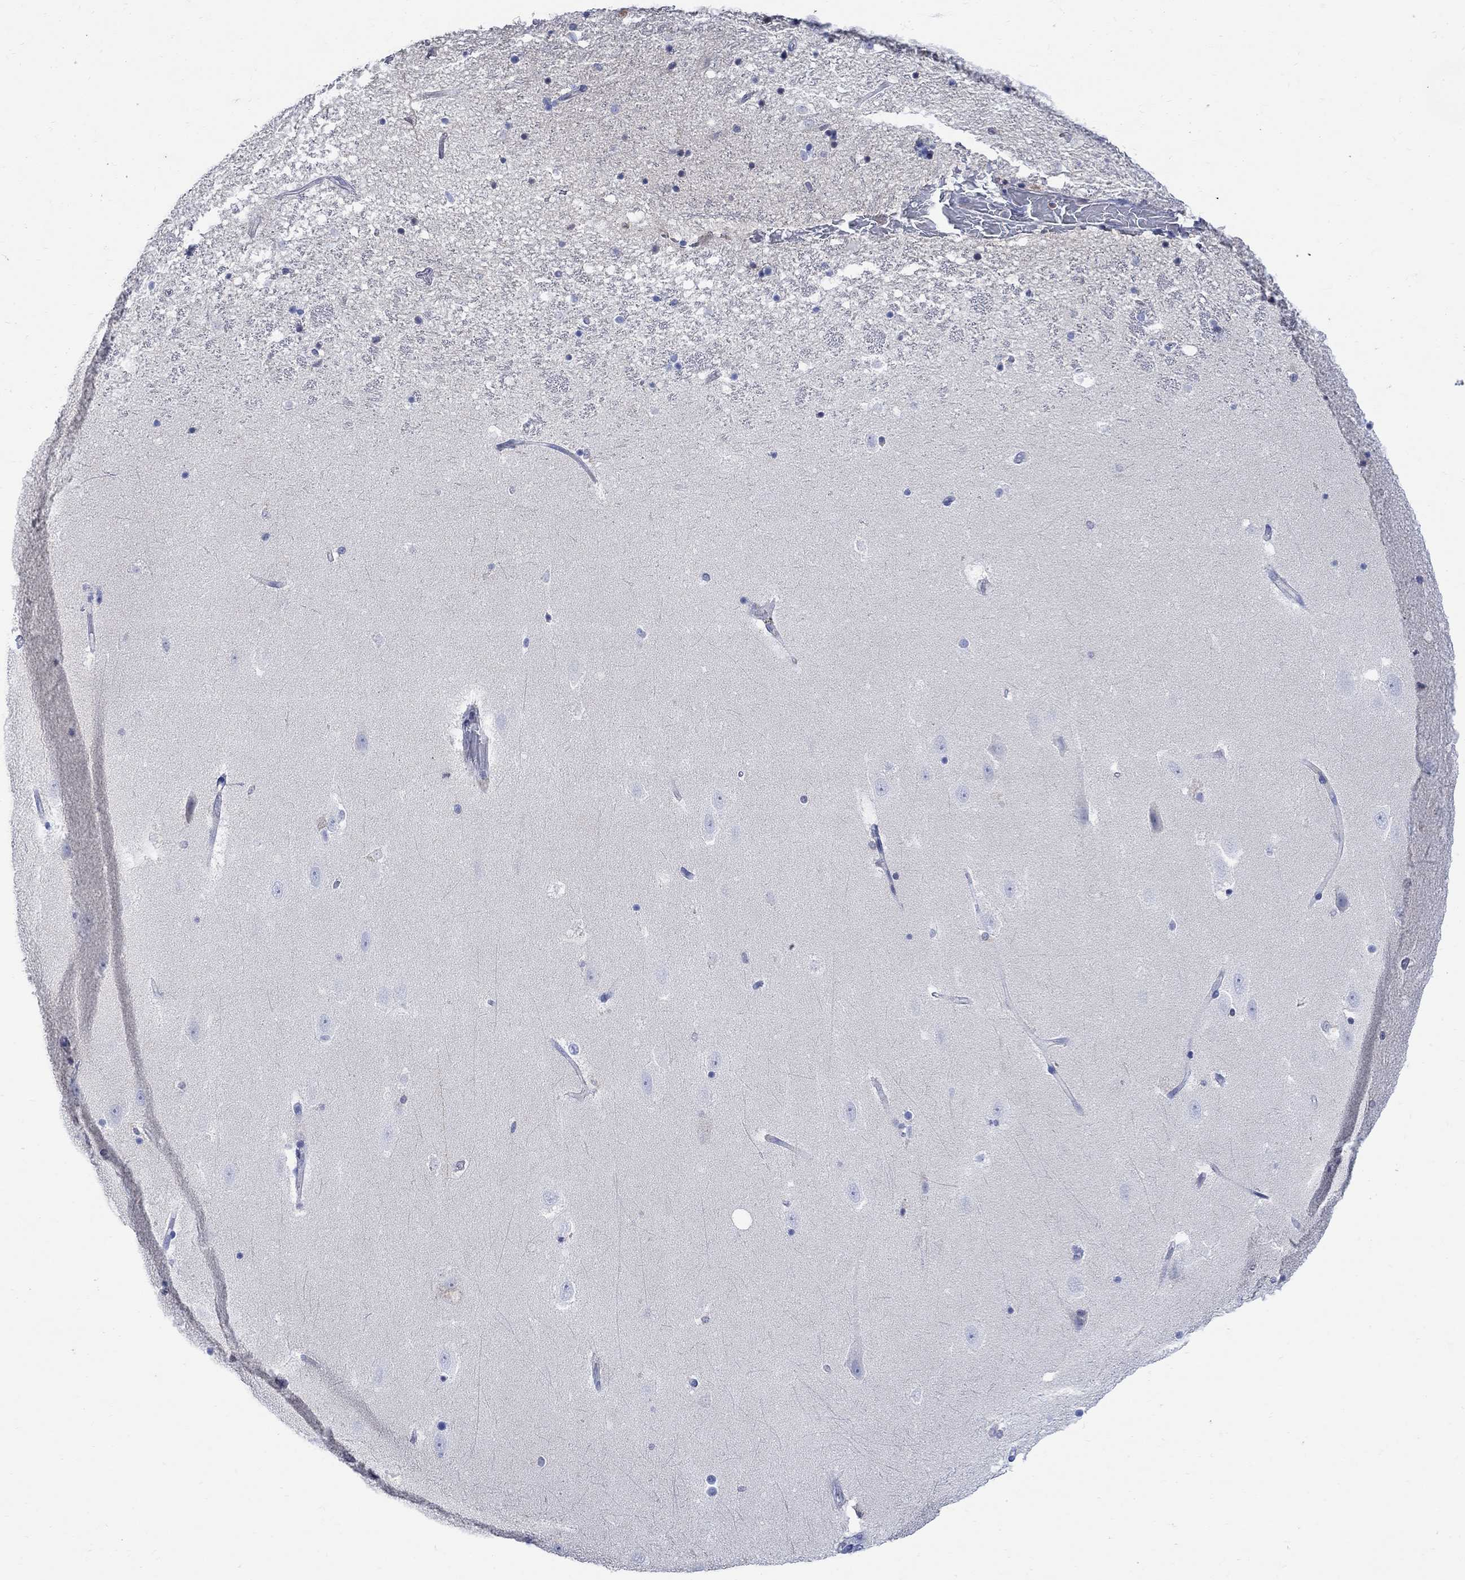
{"staining": {"intensity": "negative", "quantity": "none", "location": "none"}, "tissue": "hippocampus", "cell_type": "Glial cells", "image_type": "normal", "snomed": [{"axis": "morphology", "description": "Normal tissue, NOS"}, {"axis": "topography", "description": "Hippocampus"}], "caption": "There is no significant staining in glial cells of hippocampus. (Stains: DAB (3,3'-diaminobenzidine) immunohistochemistry (IHC) with hematoxylin counter stain, Microscopy: brightfield microscopy at high magnification).", "gene": "GCM1", "patient": {"sex": "male", "age": 49}}